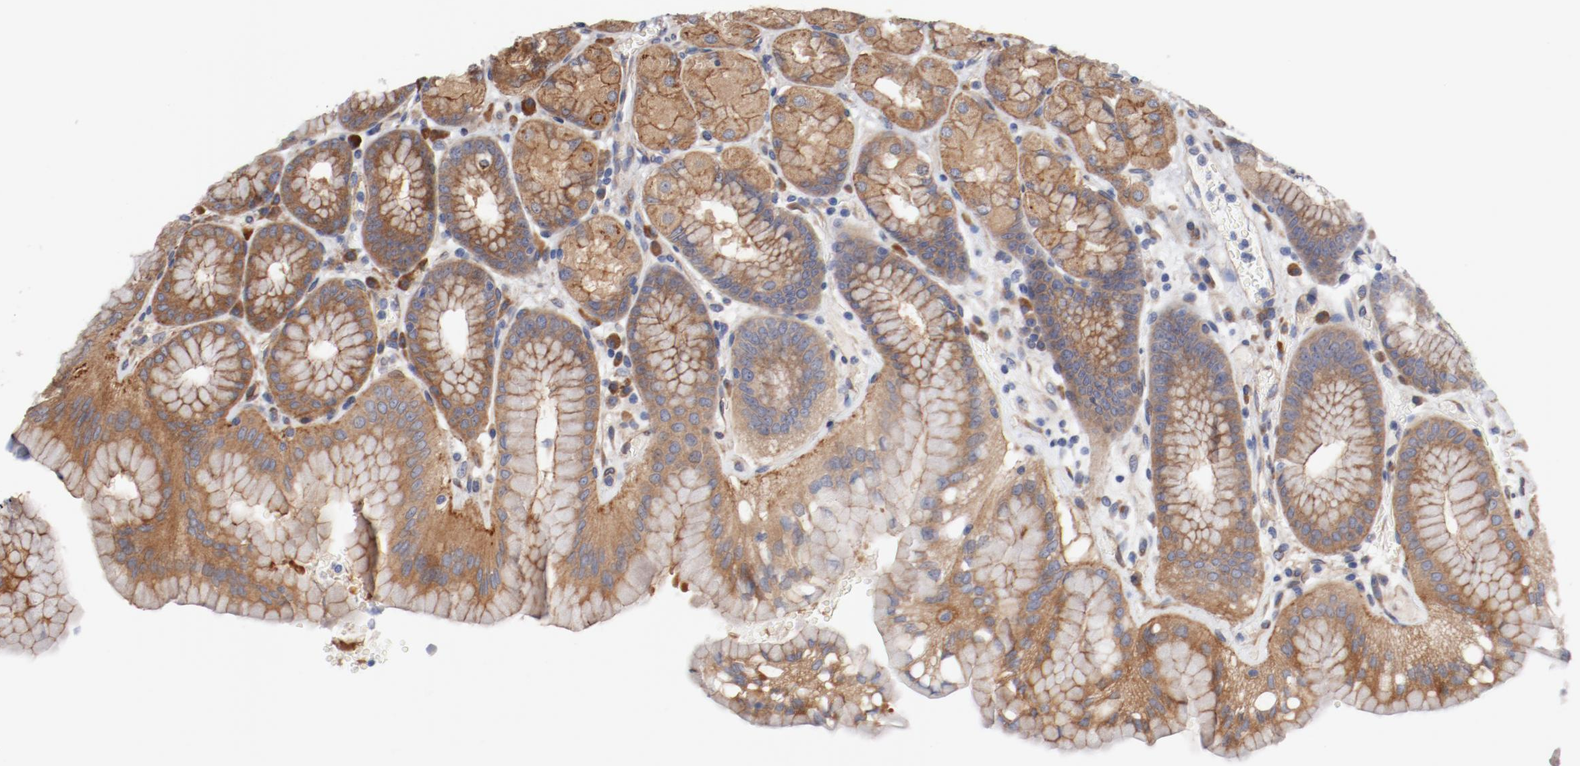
{"staining": {"intensity": "moderate", "quantity": ">75%", "location": "cytoplasmic/membranous"}, "tissue": "stomach", "cell_type": "Glandular cells", "image_type": "normal", "snomed": [{"axis": "morphology", "description": "Normal tissue, NOS"}, {"axis": "topography", "description": "Stomach, upper"}, {"axis": "topography", "description": "Stomach"}], "caption": "Approximately >75% of glandular cells in normal stomach display moderate cytoplasmic/membranous protein positivity as visualized by brown immunohistochemical staining.", "gene": "PITPNM2", "patient": {"sex": "male", "age": 76}}